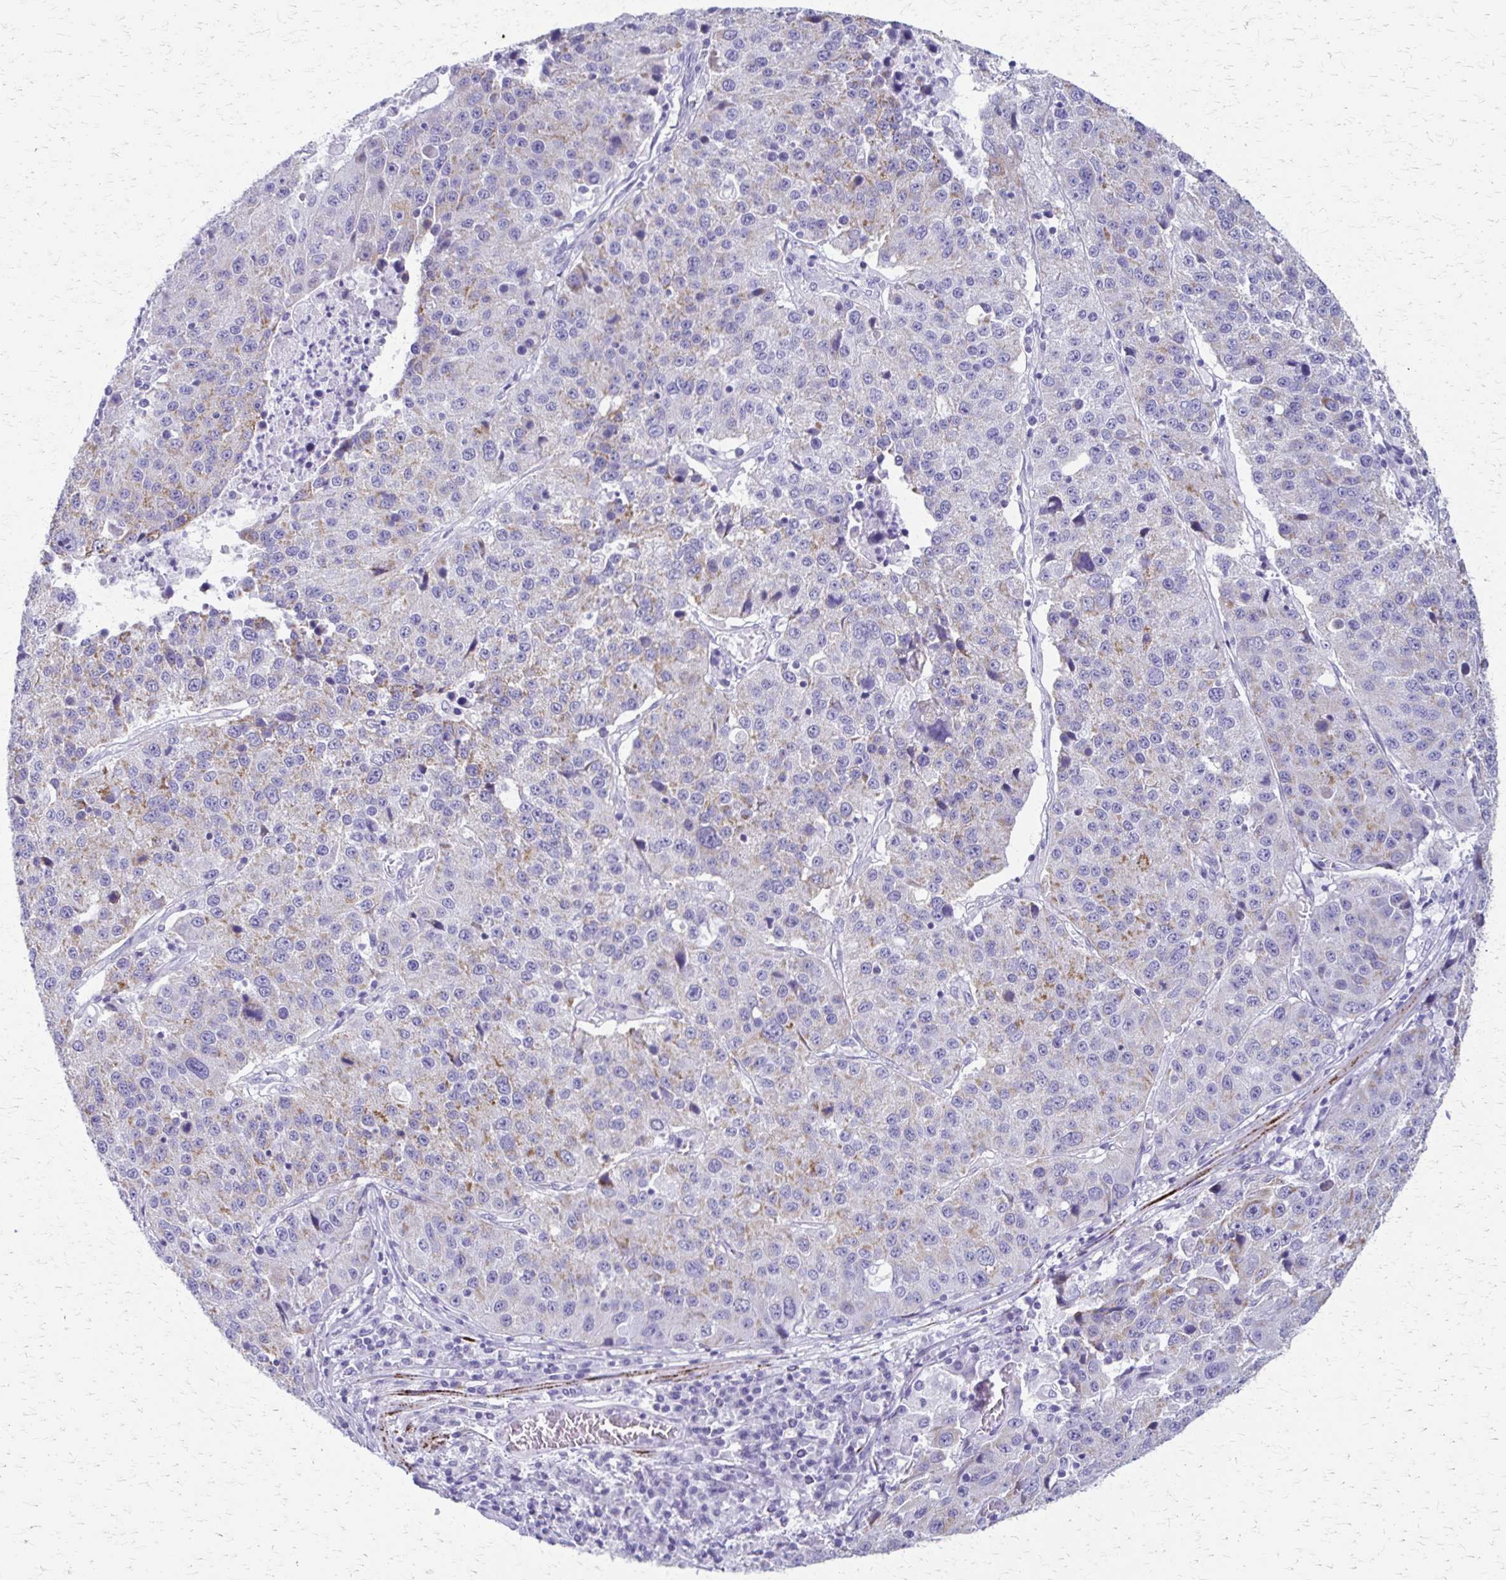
{"staining": {"intensity": "moderate", "quantity": "25%-75%", "location": "cytoplasmic/membranous"}, "tissue": "stomach cancer", "cell_type": "Tumor cells", "image_type": "cancer", "snomed": [{"axis": "morphology", "description": "Adenocarcinoma, NOS"}, {"axis": "topography", "description": "Stomach"}], "caption": "Protein expression analysis of human stomach adenocarcinoma reveals moderate cytoplasmic/membranous expression in approximately 25%-75% of tumor cells.", "gene": "ZSCAN5B", "patient": {"sex": "male", "age": 71}}